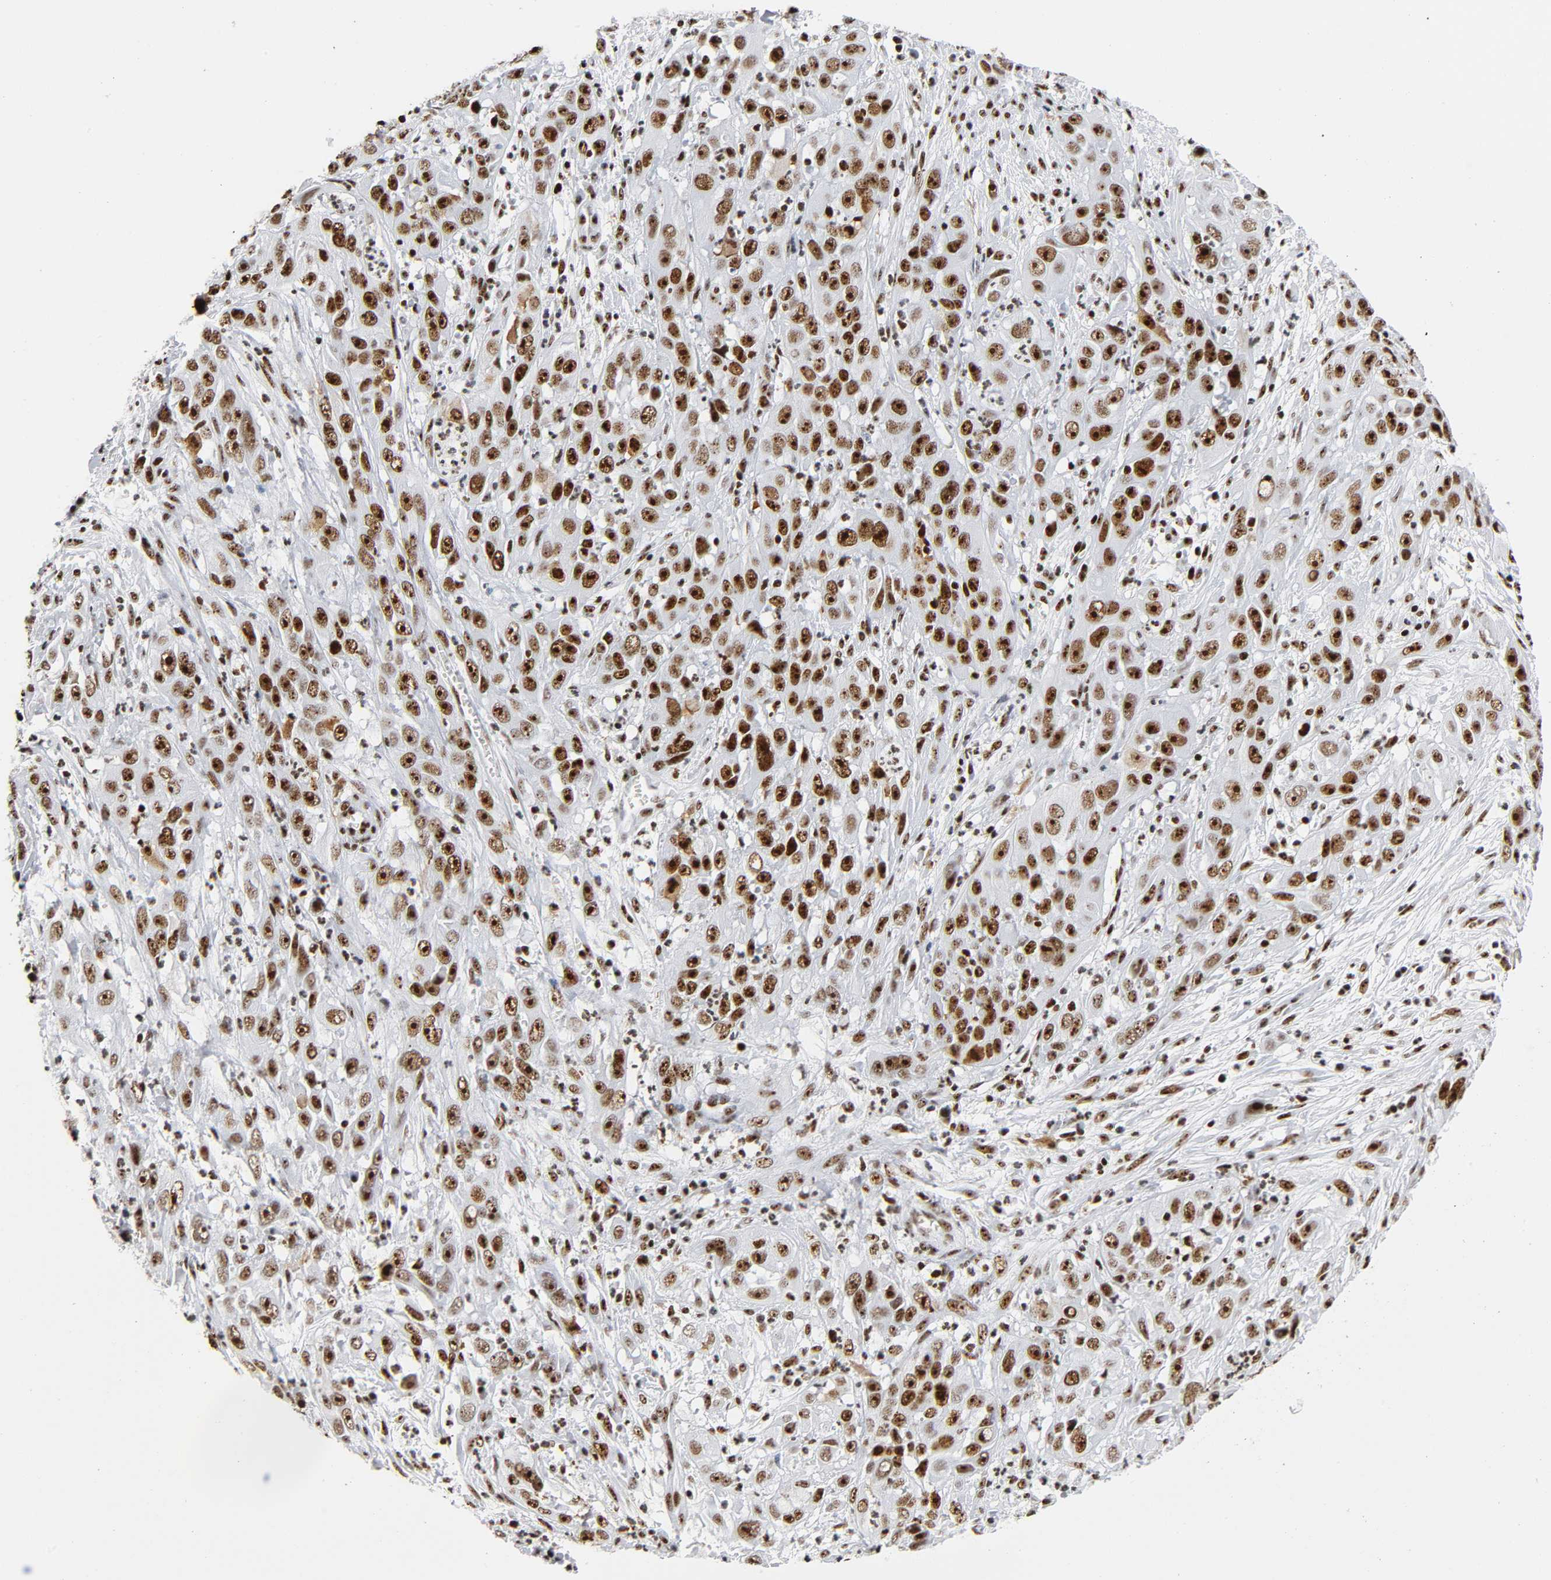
{"staining": {"intensity": "strong", "quantity": ">75%", "location": "nuclear"}, "tissue": "cervical cancer", "cell_type": "Tumor cells", "image_type": "cancer", "snomed": [{"axis": "morphology", "description": "Squamous cell carcinoma, NOS"}, {"axis": "topography", "description": "Cervix"}], "caption": "A brown stain shows strong nuclear positivity of a protein in squamous cell carcinoma (cervical) tumor cells. (IHC, brightfield microscopy, high magnification).", "gene": "UBTF", "patient": {"sex": "female", "age": 32}}